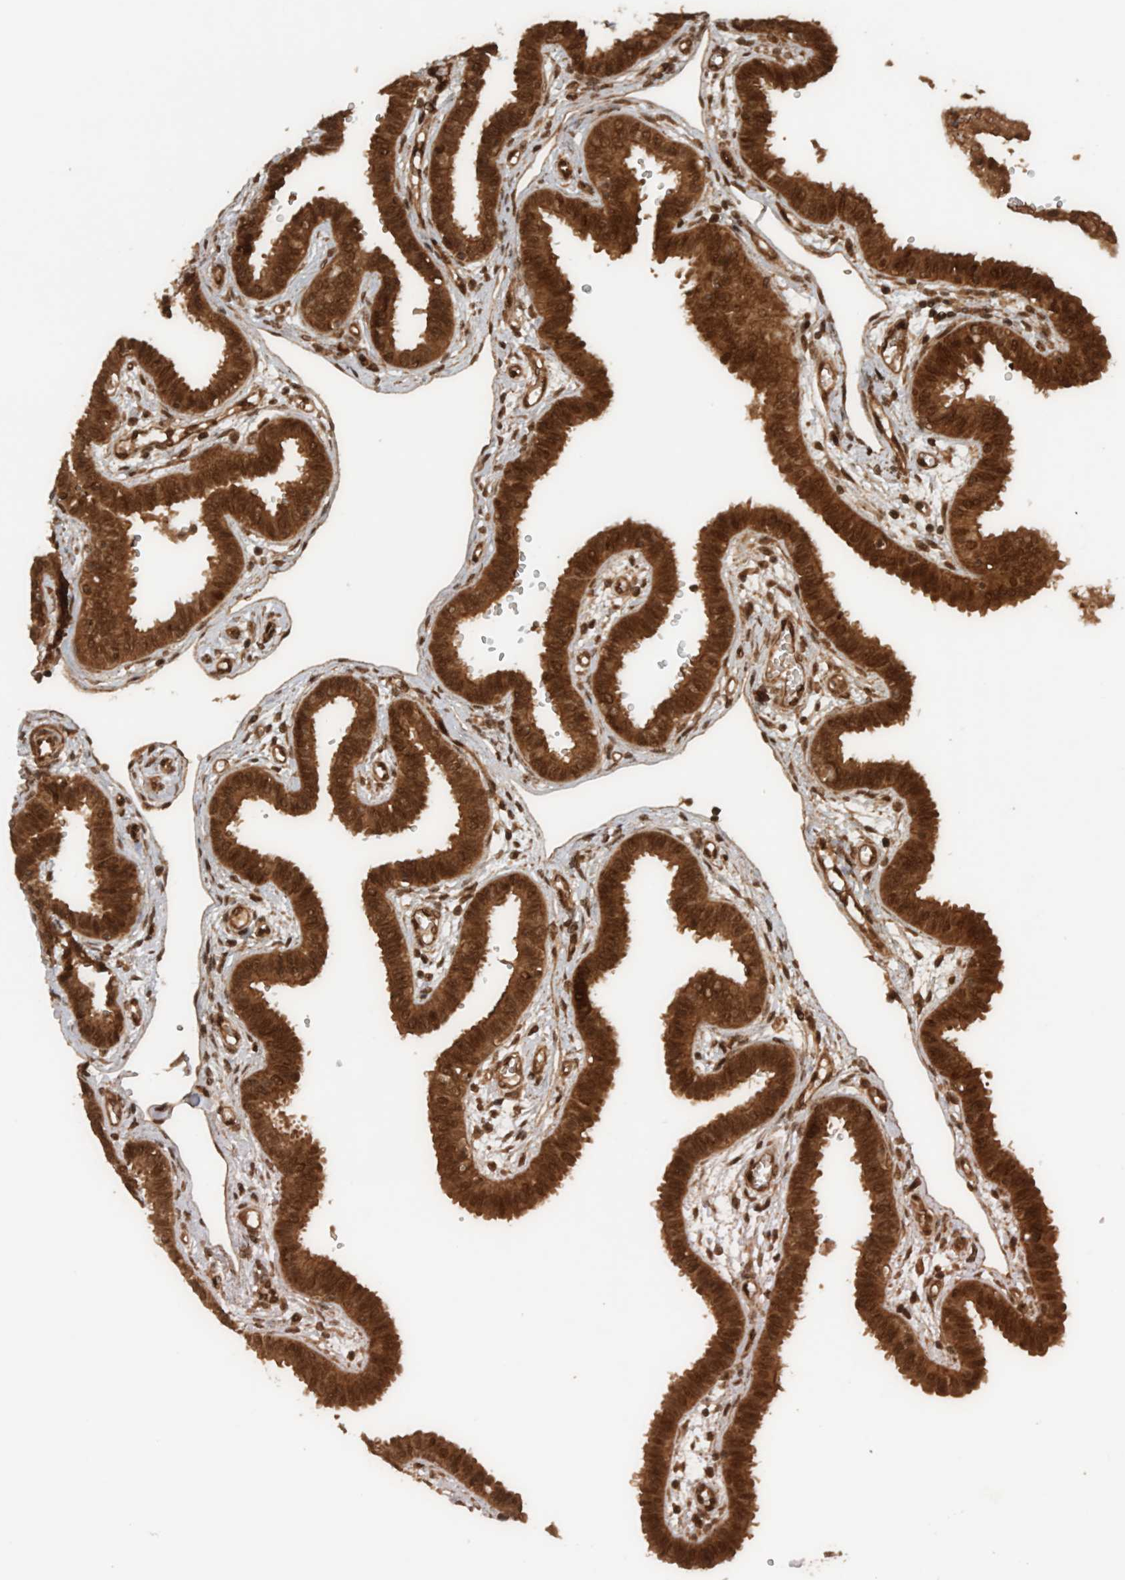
{"staining": {"intensity": "strong", "quantity": ">75%", "location": "cytoplasmic/membranous,nuclear"}, "tissue": "fallopian tube", "cell_type": "Glandular cells", "image_type": "normal", "snomed": [{"axis": "morphology", "description": "Normal tissue, NOS"}, {"axis": "topography", "description": "Fallopian tube"}], "caption": "An image showing strong cytoplasmic/membranous,nuclear expression in about >75% of glandular cells in unremarkable fallopian tube, as visualized by brown immunohistochemical staining.", "gene": "CNTROB", "patient": {"sex": "female", "age": 32}}